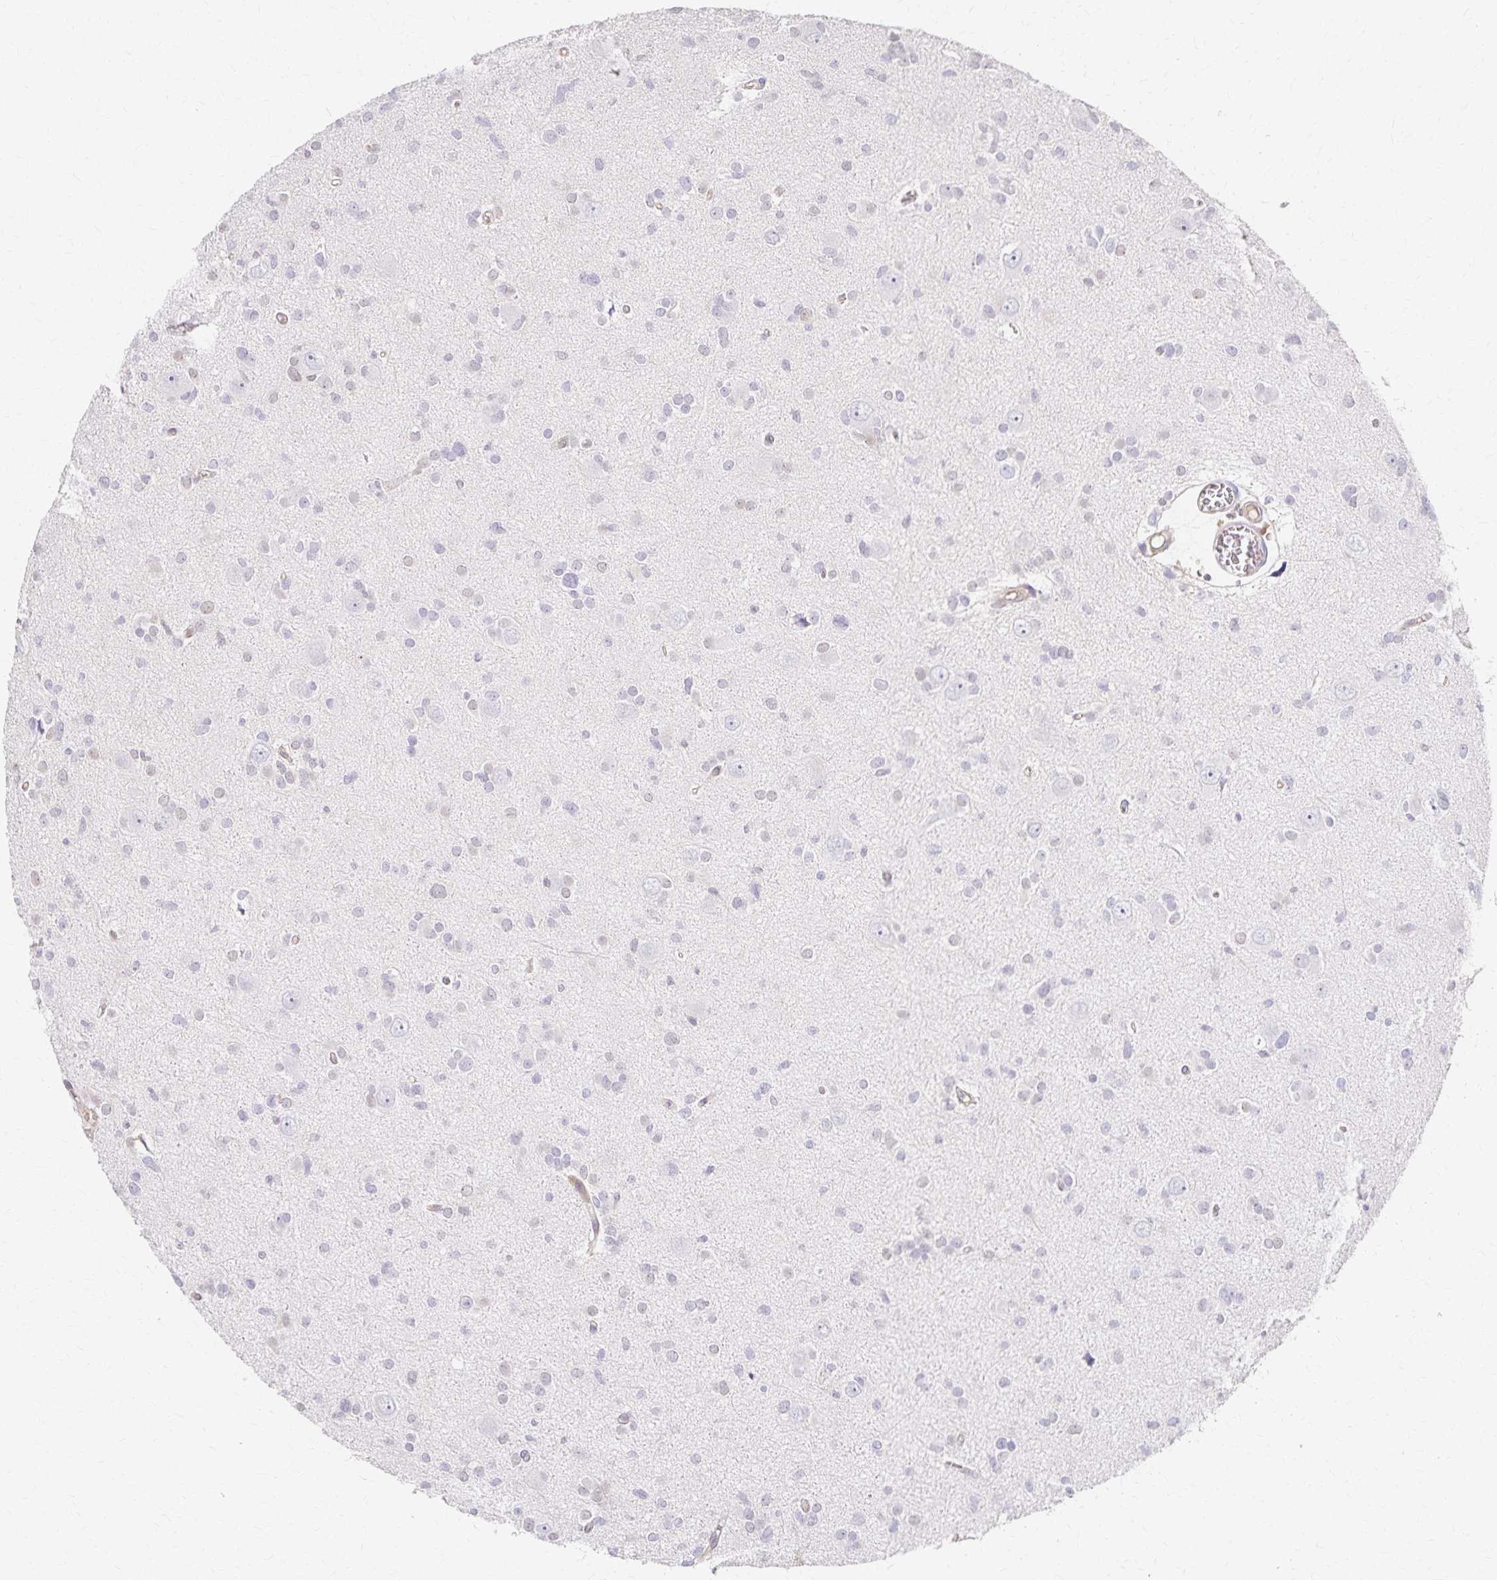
{"staining": {"intensity": "negative", "quantity": "none", "location": "none"}, "tissue": "glioma", "cell_type": "Tumor cells", "image_type": "cancer", "snomed": [{"axis": "morphology", "description": "Glioma, malignant, High grade"}, {"axis": "topography", "description": "Brain"}], "caption": "Protein analysis of malignant glioma (high-grade) shows no significant positivity in tumor cells. (DAB (3,3'-diaminobenzidine) immunohistochemistry (IHC), high magnification).", "gene": "AZGP1", "patient": {"sex": "male", "age": 23}}